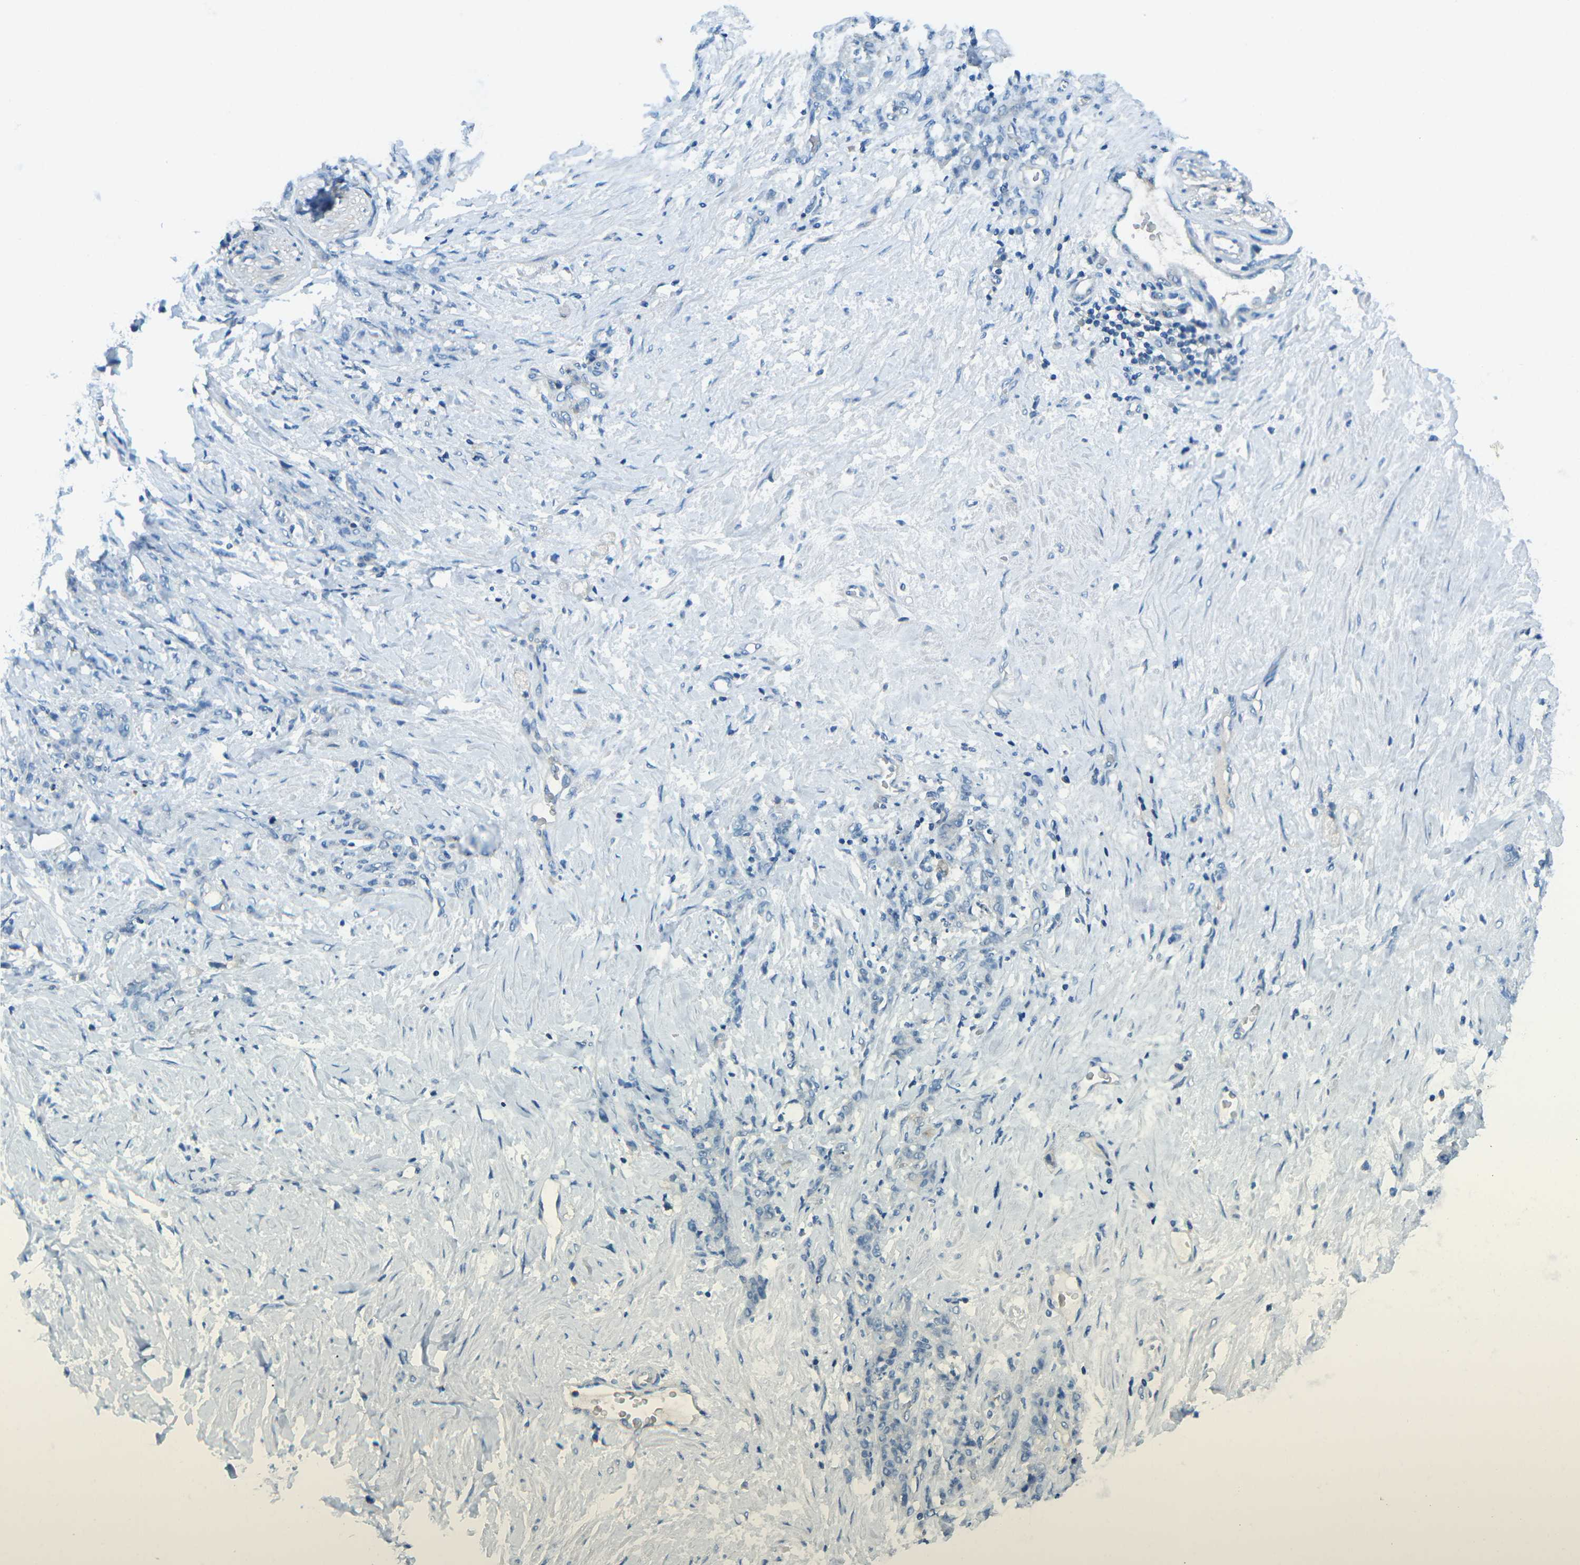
{"staining": {"intensity": "negative", "quantity": "none", "location": "none"}, "tissue": "stomach cancer", "cell_type": "Tumor cells", "image_type": "cancer", "snomed": [{"axis": "morphology", "description": "Adenocarcinoma, NOS"}, {"axis": "topography", "description": "Stomach"}], "caption": "Immunohistochemistry micrograph of human stomach cancer (adenocarcinoma) stained for a protein (brown), which reveals no positivity in tumor cells.", "gene": "CD47", "patient": {"sex": "male", "age": 82}}